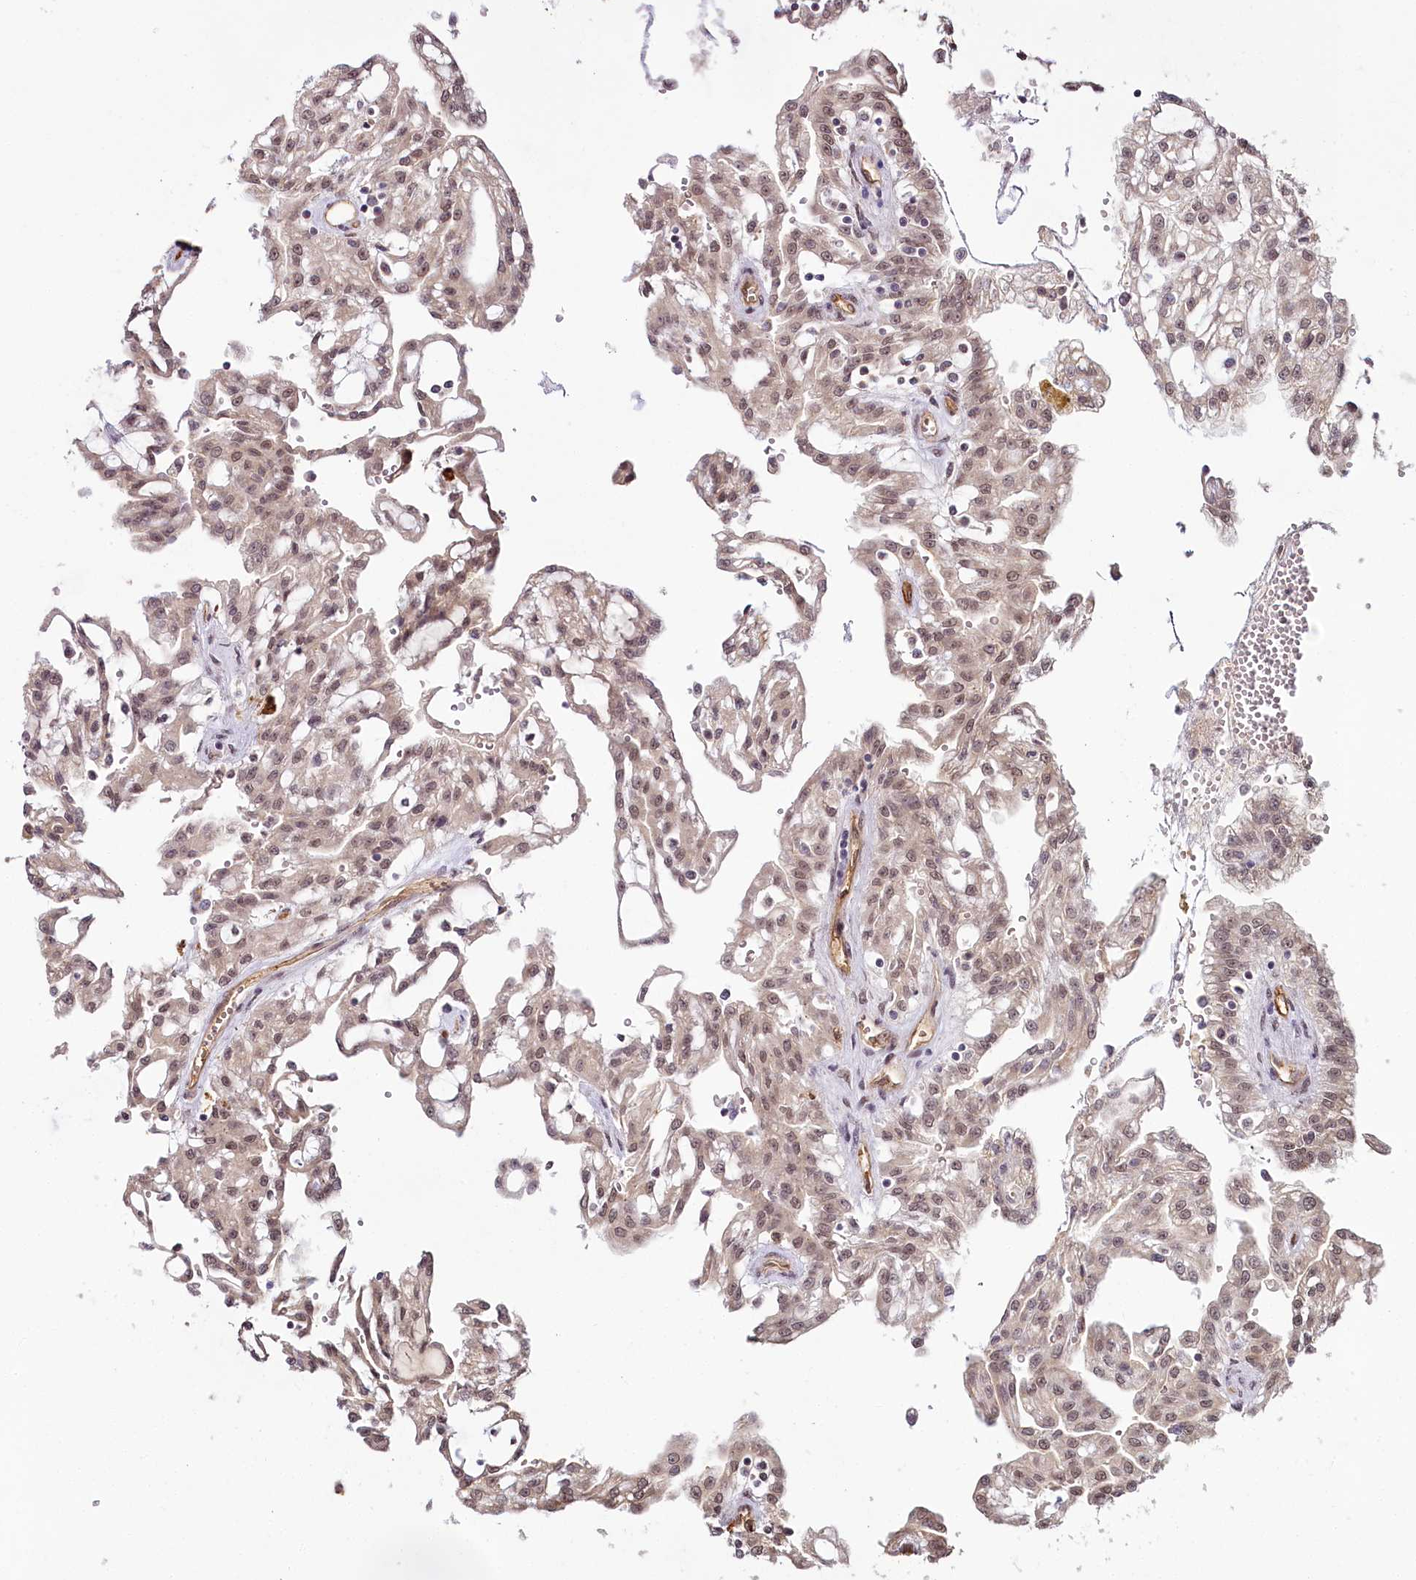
{"staining": {"intensity": "moderate", "quantity": "25%-75%", "location": "nuclear"}, "tissue": "renal cancer", "cell_type": "Tumor cells", "image_type": "cancer", "snomed": [{"axis": "morphology", "description": "Adenocarcinoma, NOS"}, {"axis": "topography", "description": "Kidney"}], "caption": "This micrograph exhibits IHC staining of human renal cancer, with medium moderate nuclear staining in approximately 25%-75% of tumor cells.", "gene": "ALKBH8", "patient": {"sex": "male", "age": 63}}